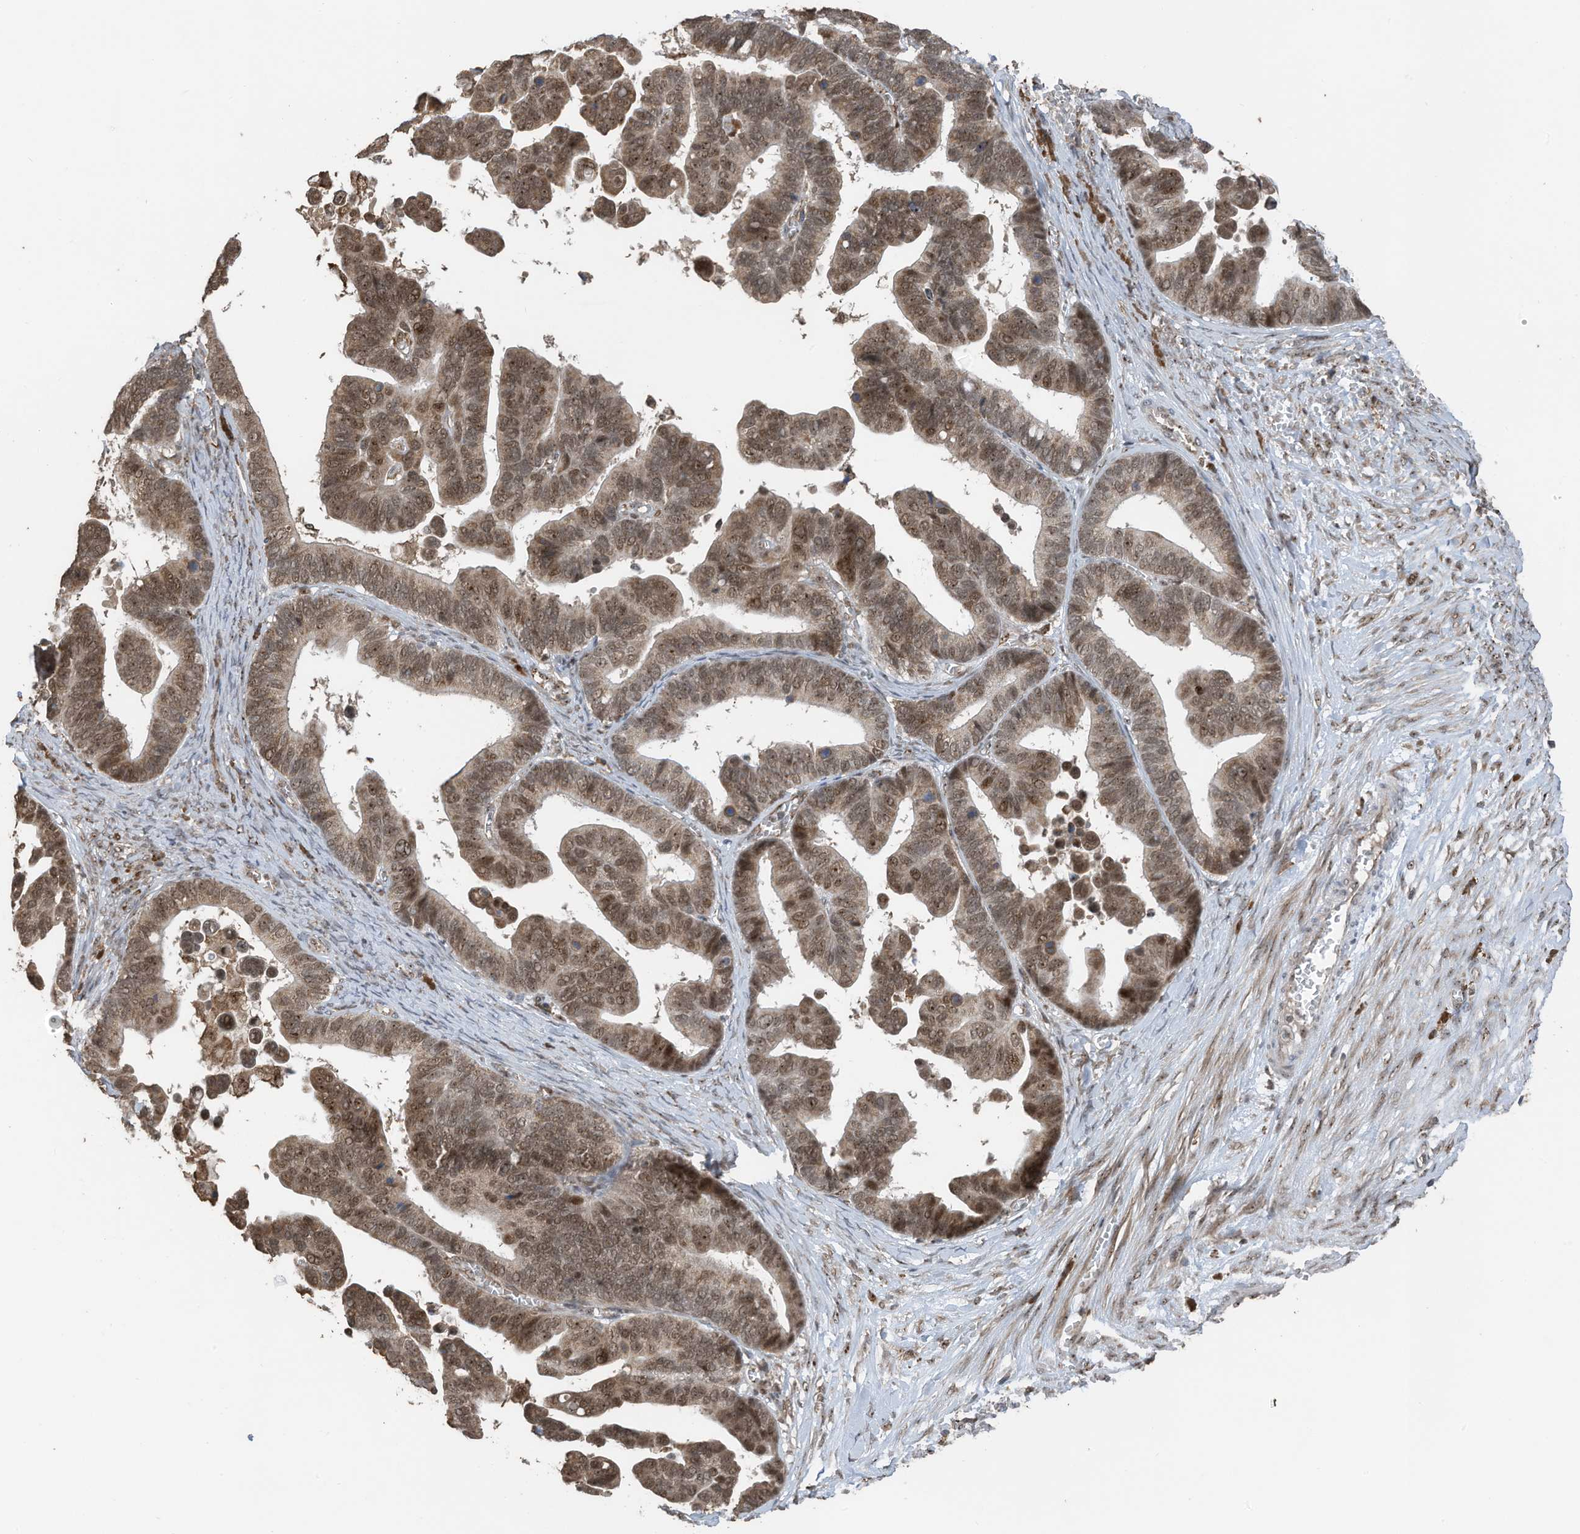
{"staining": {"intensity": "moderate", "quantity": ">75%", "location": "cytoplasmic/membranous,nuclear"}, "tissue": "ovarian cancer", "cell_type": "Tumor cells", "image_type": "cancer", "snomed": [{"axis": "morphology", "description": "Cystadenocarcinoma, serous, NOS"}, {"axis": "topography", "description": "Ovary"}], "caption": "Serous cystadenocarcinoma (ovarian) stained for a protein (brown) exhibits moderate cytoplasmic/membranous and nuclear positive expression in about >75% of tumor cells.", "gene": "ERLEC1", "patient": {"sex": "female", "age": 56}}